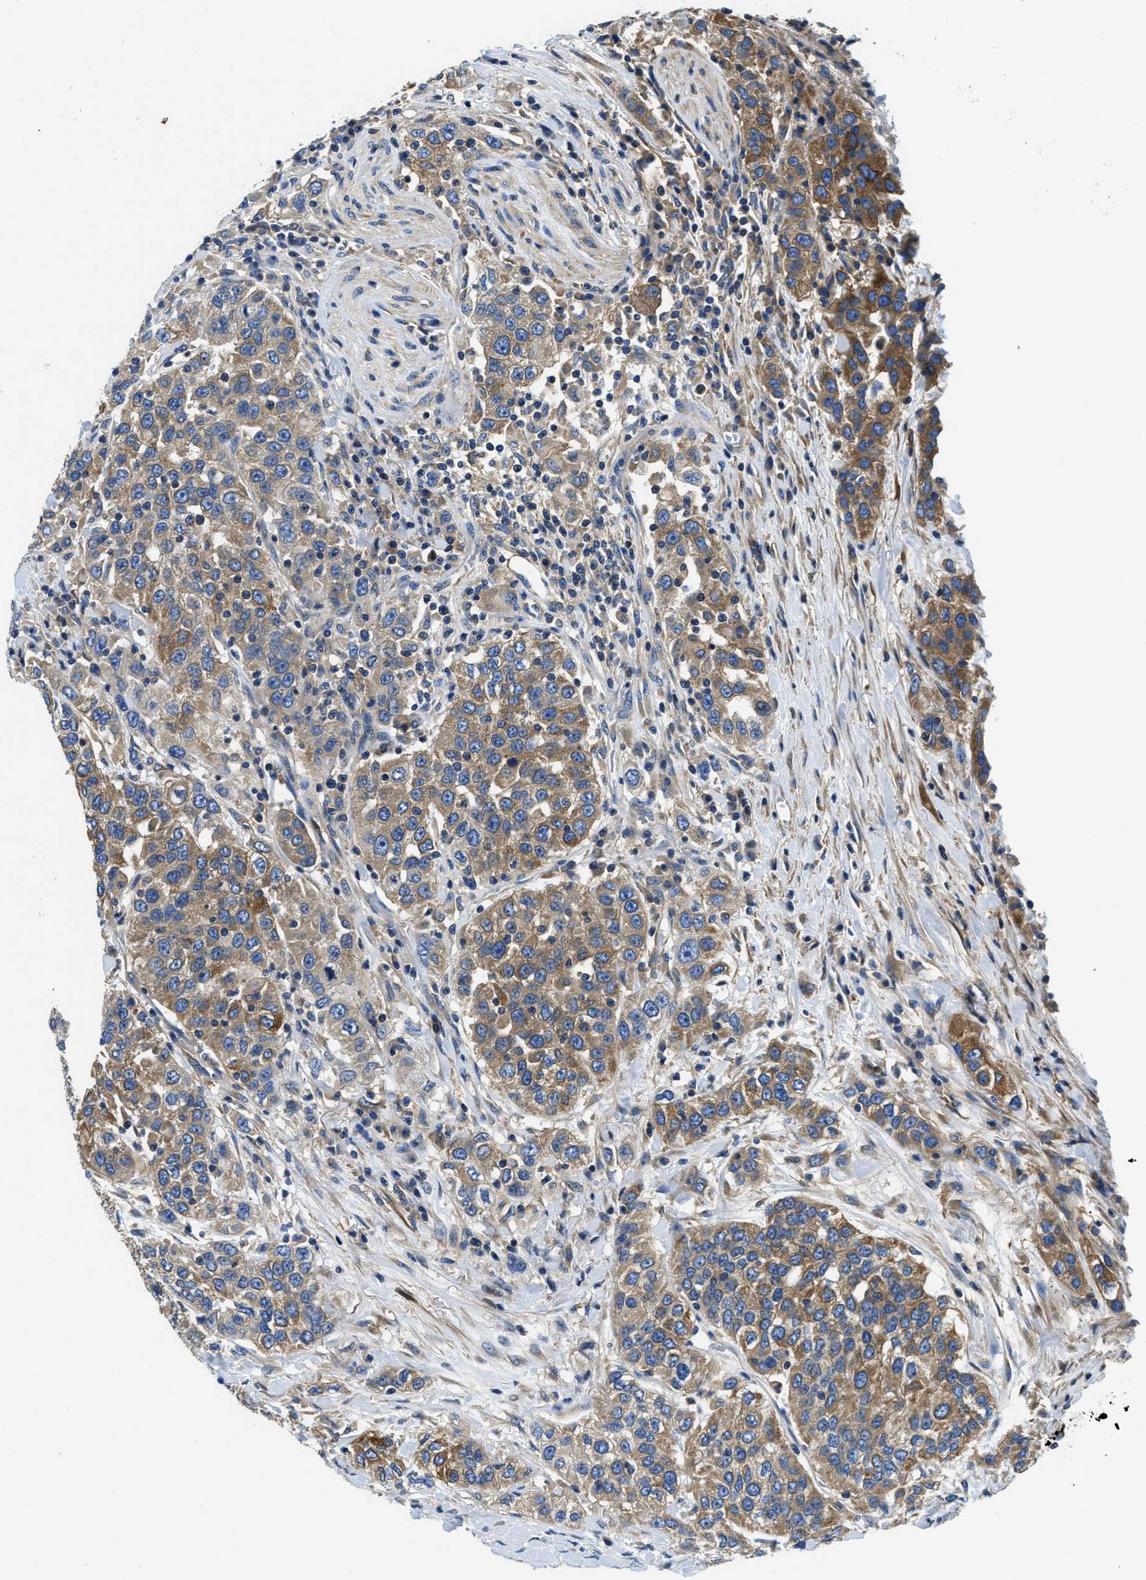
{"staining": {"intensity": "moderate", "quantity": ">75%", "location": "cytoplasmic/membranous"}, "tissue": "urothelial cancer", "cell_type": "Tumor cells", "image_type": "cancer", "snomed": [{"axis": "morphology", "description": "Urothelial carcinoma, High grade"}, {"axis": "topography", "description": "Urinary bladder"}], "caption": "DAB immunohistochemical staining of human urothelial cancer shows moderate cytoplasmic/membranous protein positivity in approximately >75% of tumor cells.", "gene": "STAT2", "patient": {"sex": "female", "age": 80}}